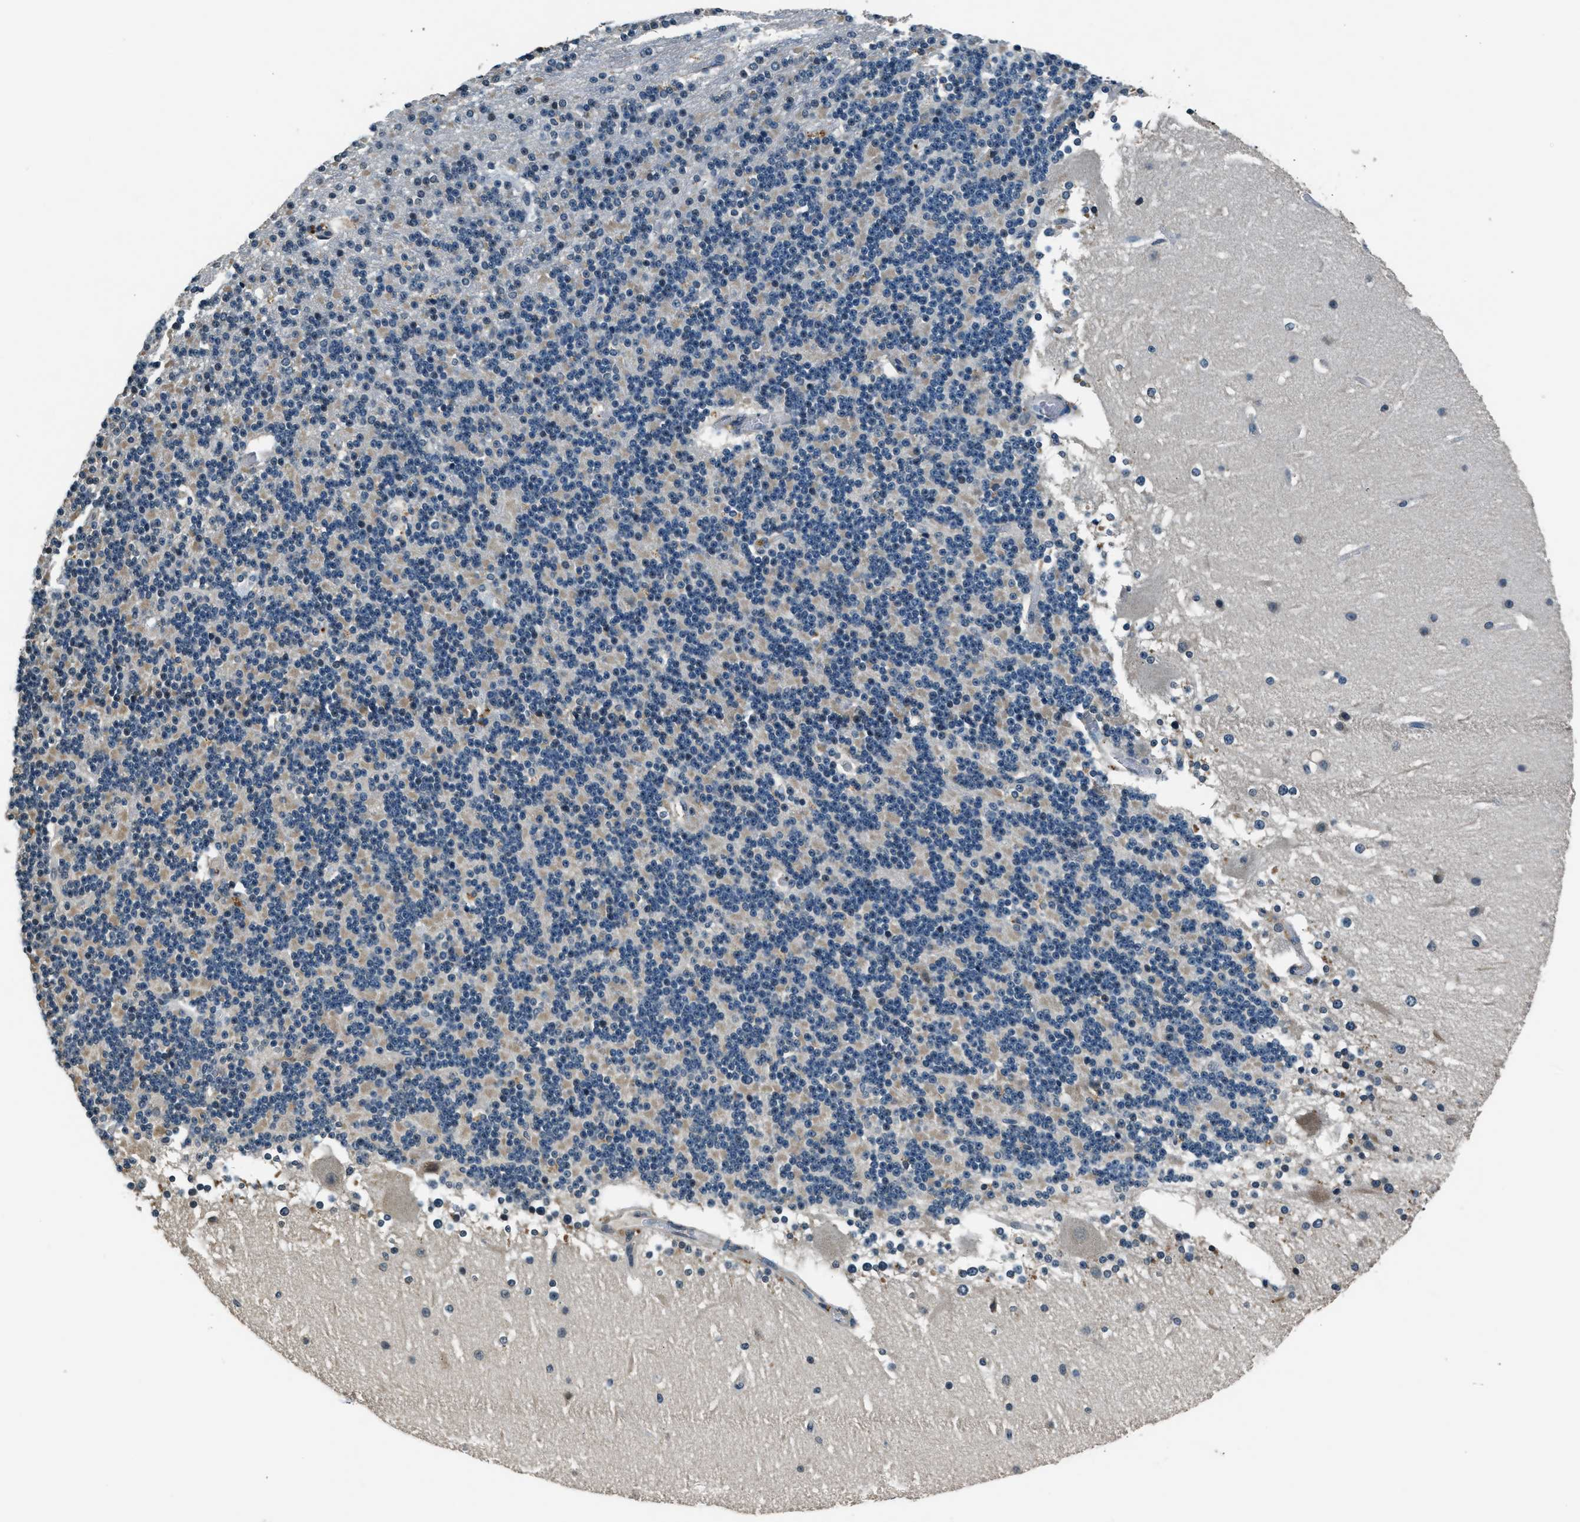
{"staining": {"intensity": "weak", "quantity": "<25%", "location": "cytoplasmic/membranous"}, "tissue": "cerebellum", "cell_type": "Cells in granular layer", "image_type": "normal", "snomed": [{"axis": "morphology", "description": "Normal tissue, NOS"}, {"axis": "topography", "description": "Cerebellum"}], "caption": "Immunohistochemistry micrograph of benign cerebellum stained for a protein (brown), which demonstrates no expression in cells in granular layer. Nuclei are stained in blue.", "gene": "NME8", "patient": {"sex": "female", "age": 19}}